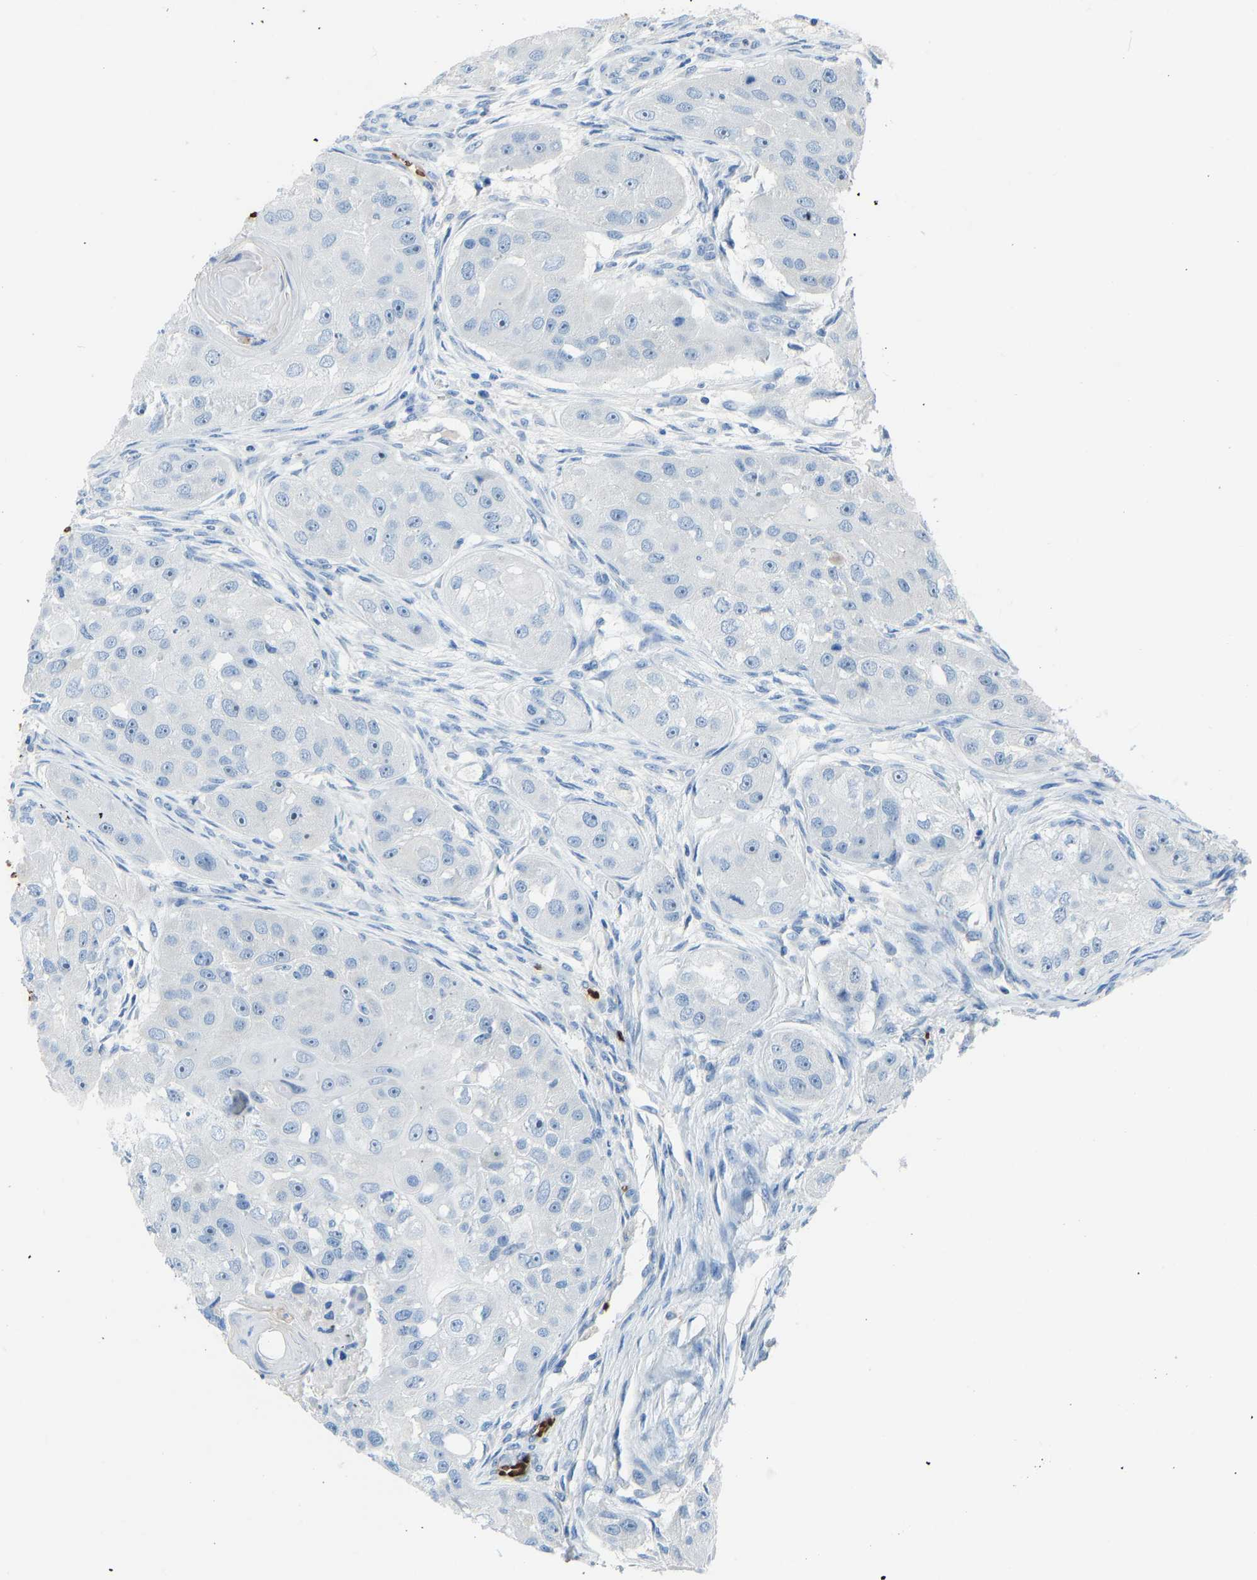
{"staining": {"intensity": "negative", "quantity": "none", "location": "none"}, "tissue": "head and neck cancer", "cell_type": "Tumor cells", "image_type": "cancer", "snomed": [{"axis": "morphology", "description": "Normal tissue, NOS"}, {"axis": "morphology", "description": "Squamous cell carcinoma, NOS"}, {"axis": "topography", "description": "Skeletal muscle"}, {"axis": "topography", "description": "Head-Neck"}], "caption": "Photomicrograph shows no significant protein staining in tumor cells of head and neck squamous cell carcinoma.", "gene": "PIGS", "patient": {"sex": "male", "age": 51}}